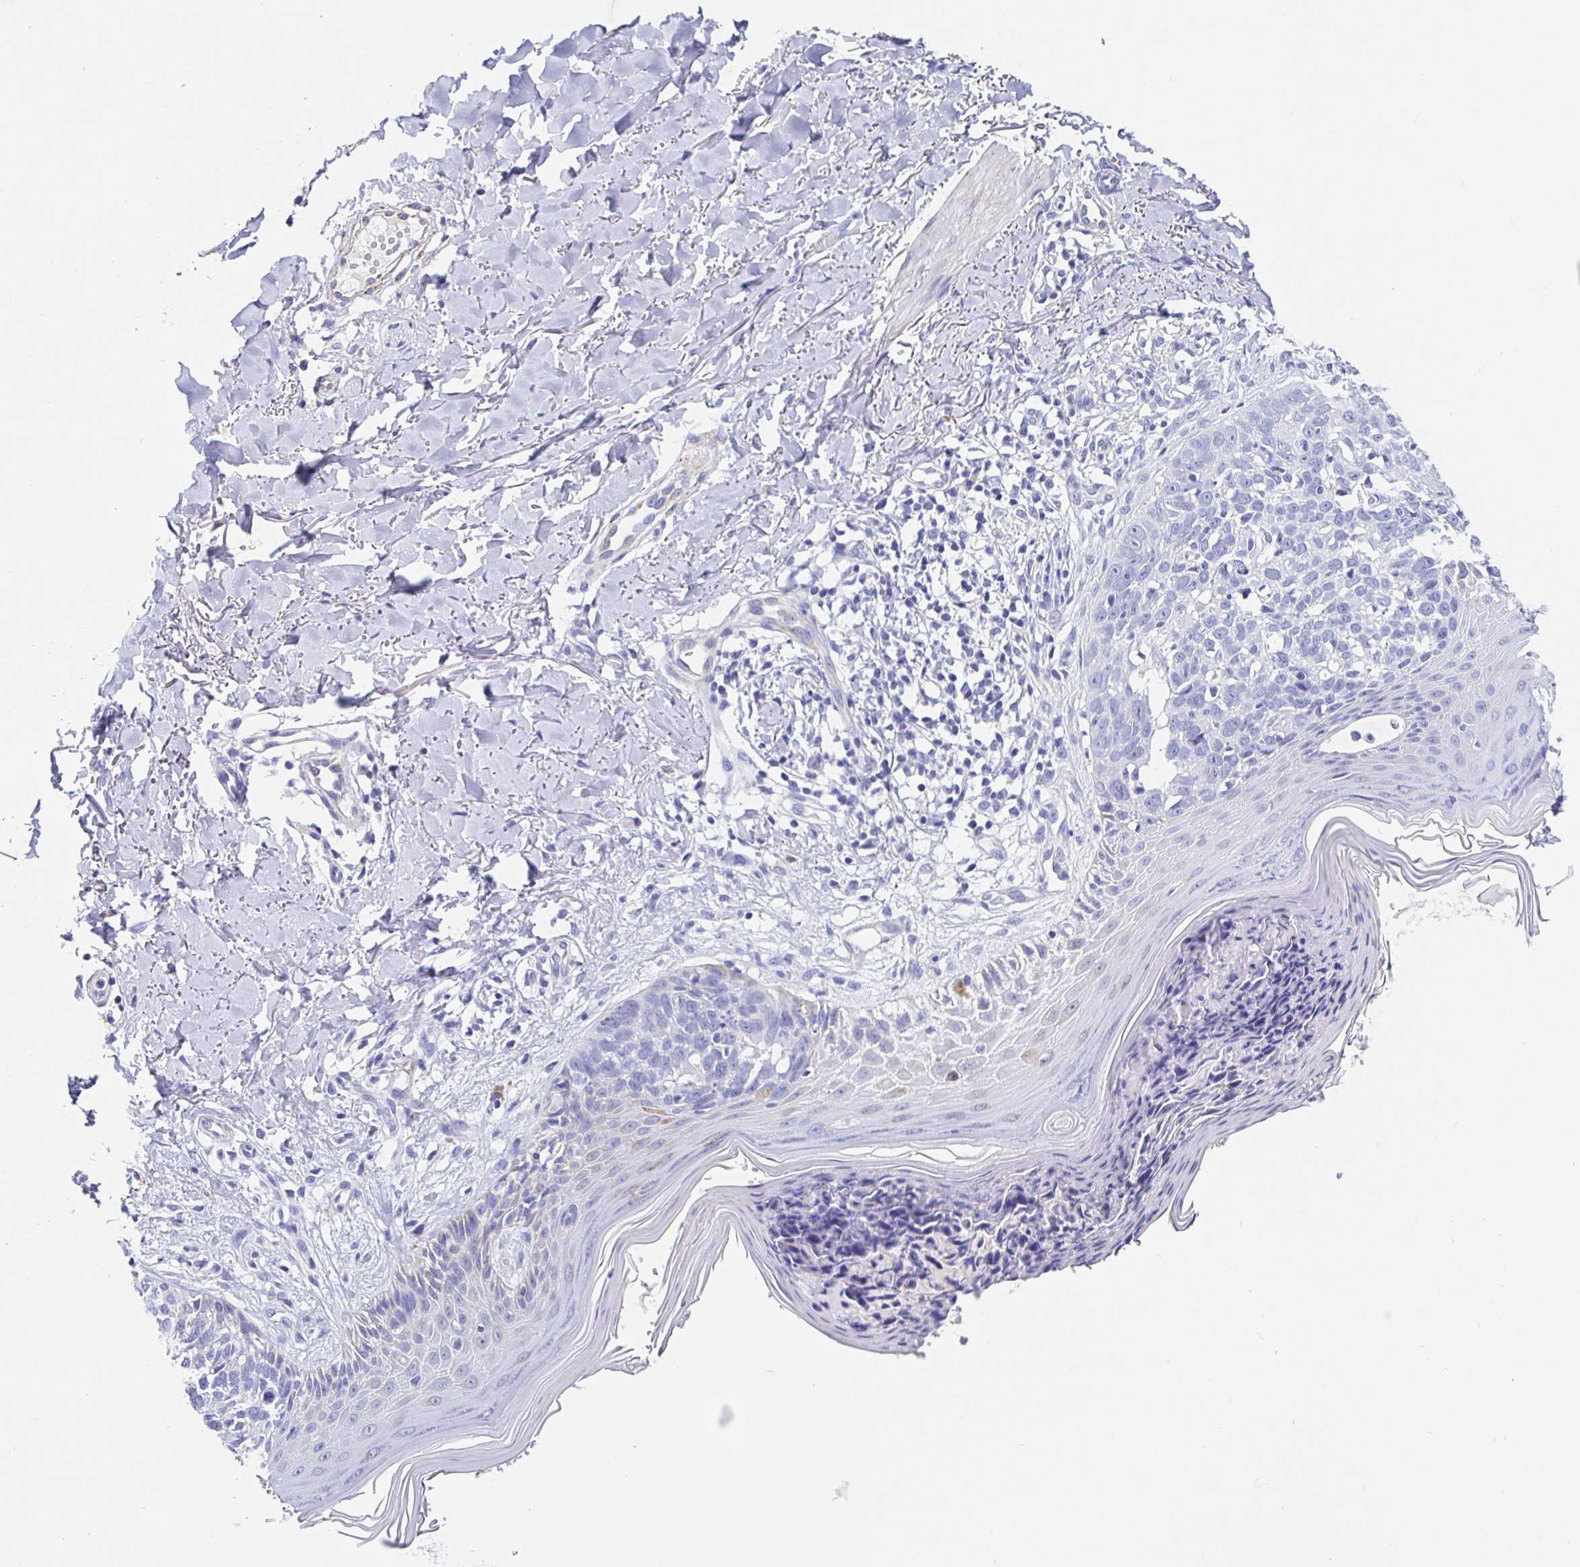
{"staining": {"intensity": "negative", "quantity": "none", "location": "none"}, "tissue": "skin cancer", "cell_type": "Tumor cells", "image_type": "cancer", "snomed": [{"axis": "morphology", "description": "Basal cell carcinoma"}, {"axis": "topography", "description": "Skin"}], "caption": "IHC of human skin basal cell carcinoma reveals no positivity in tumor cells.", "gene": "MAOA", "patient": {"sex": "female", "age": 45}}